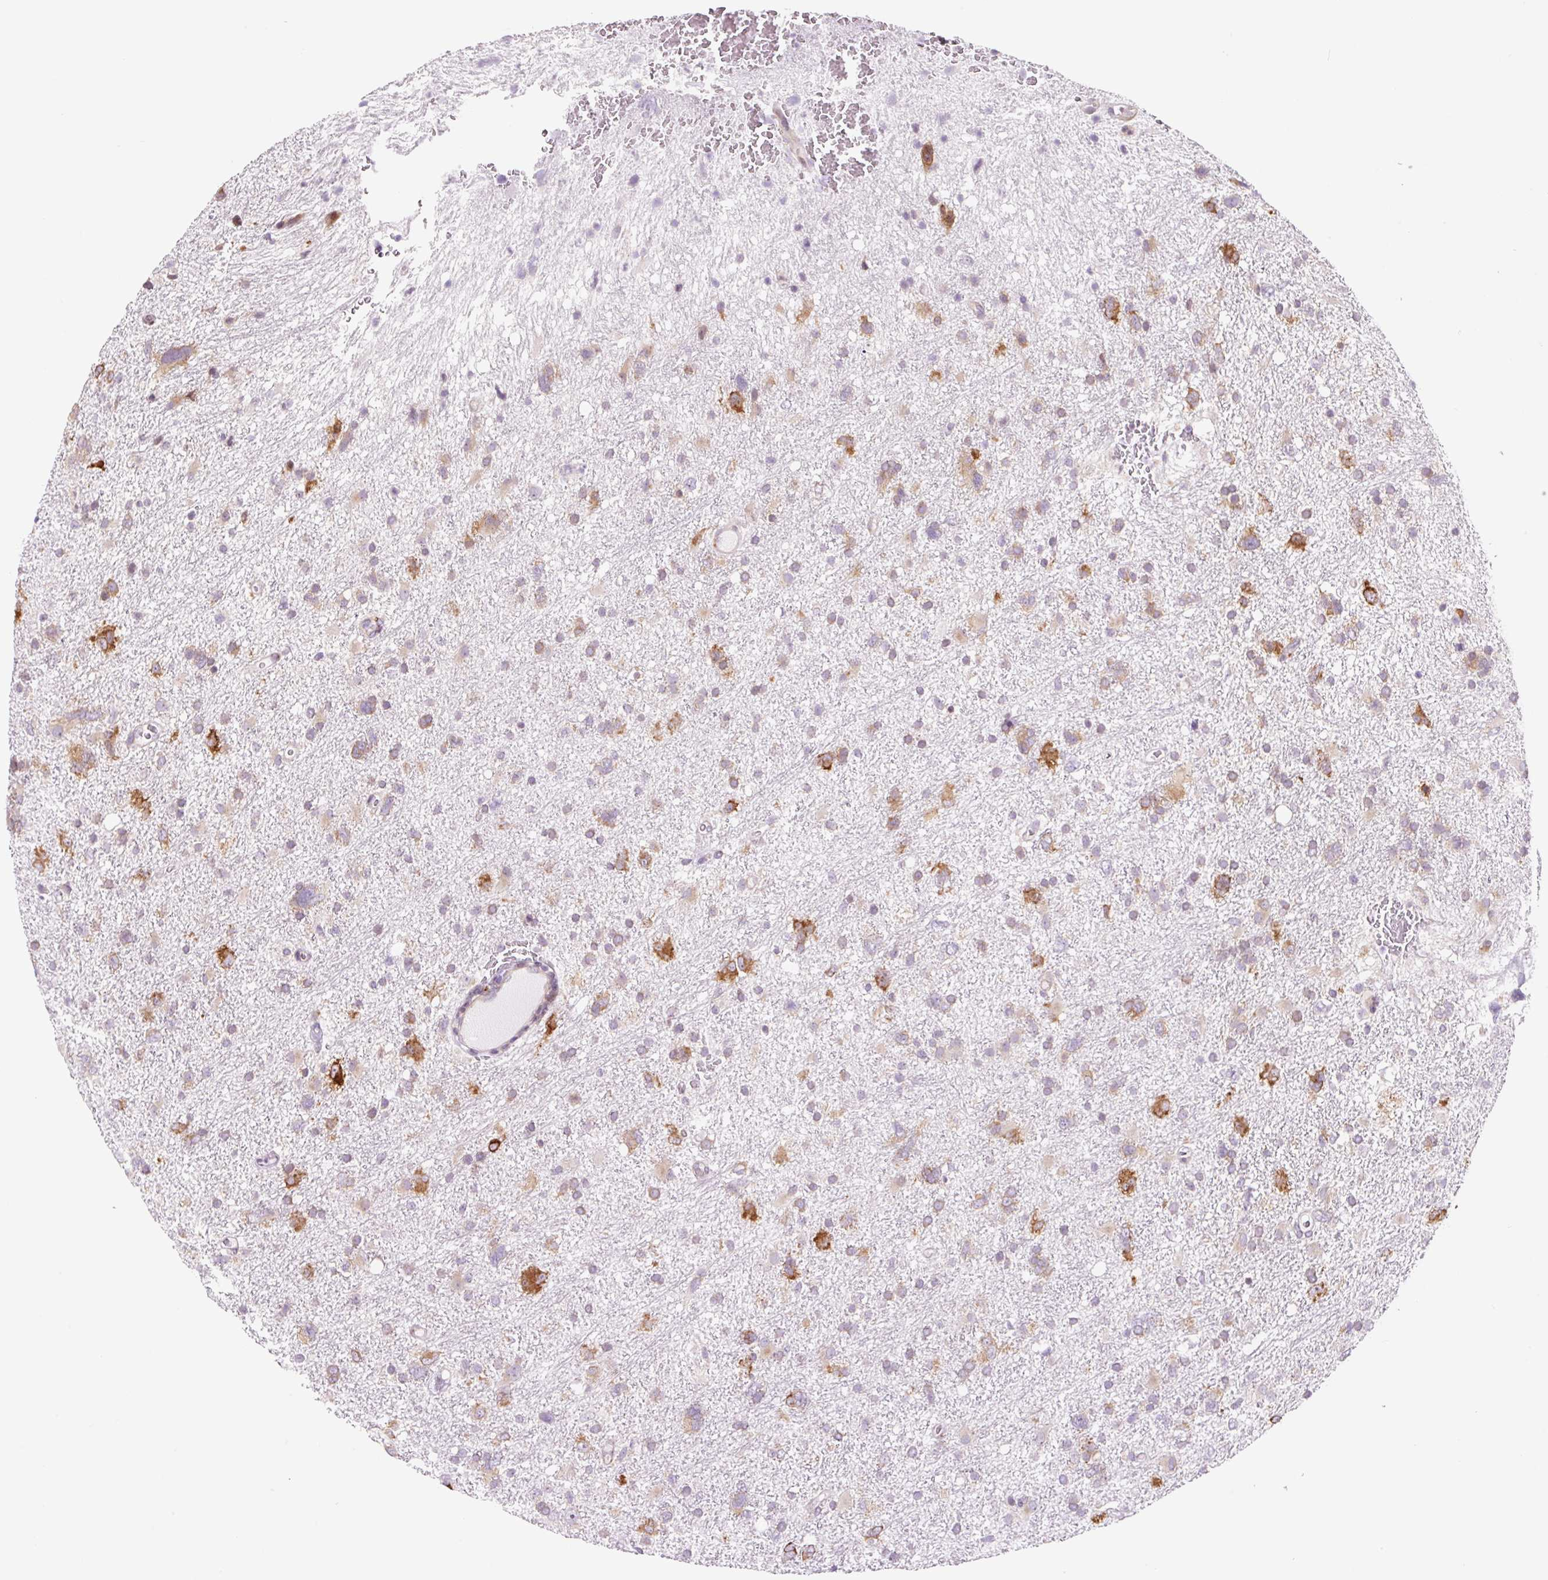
{"staining": {"intensity": "moderate", "quantity": "<25%", "location": "cytoplasmic/membranous"}, "tissue": "glioma", "cell_type": "Tumor cells", "image_type": "cancer", "snomed": [{"axis": "morphology", "description": "Glioma, malignant, High grade"}, {"axis": "topography", "description": "Brain"}], "caption": "Glioma stained with IHC displays moderate cytoplasmic/membranous expression in approximately <25% of tumor cells. The staining was performed using DAB, with brown indicating positive protein expression. Nuclei are stained blue with hematoxylin.", "gene": "RPL41", "patient": {"sex": "male", "age": 61}}